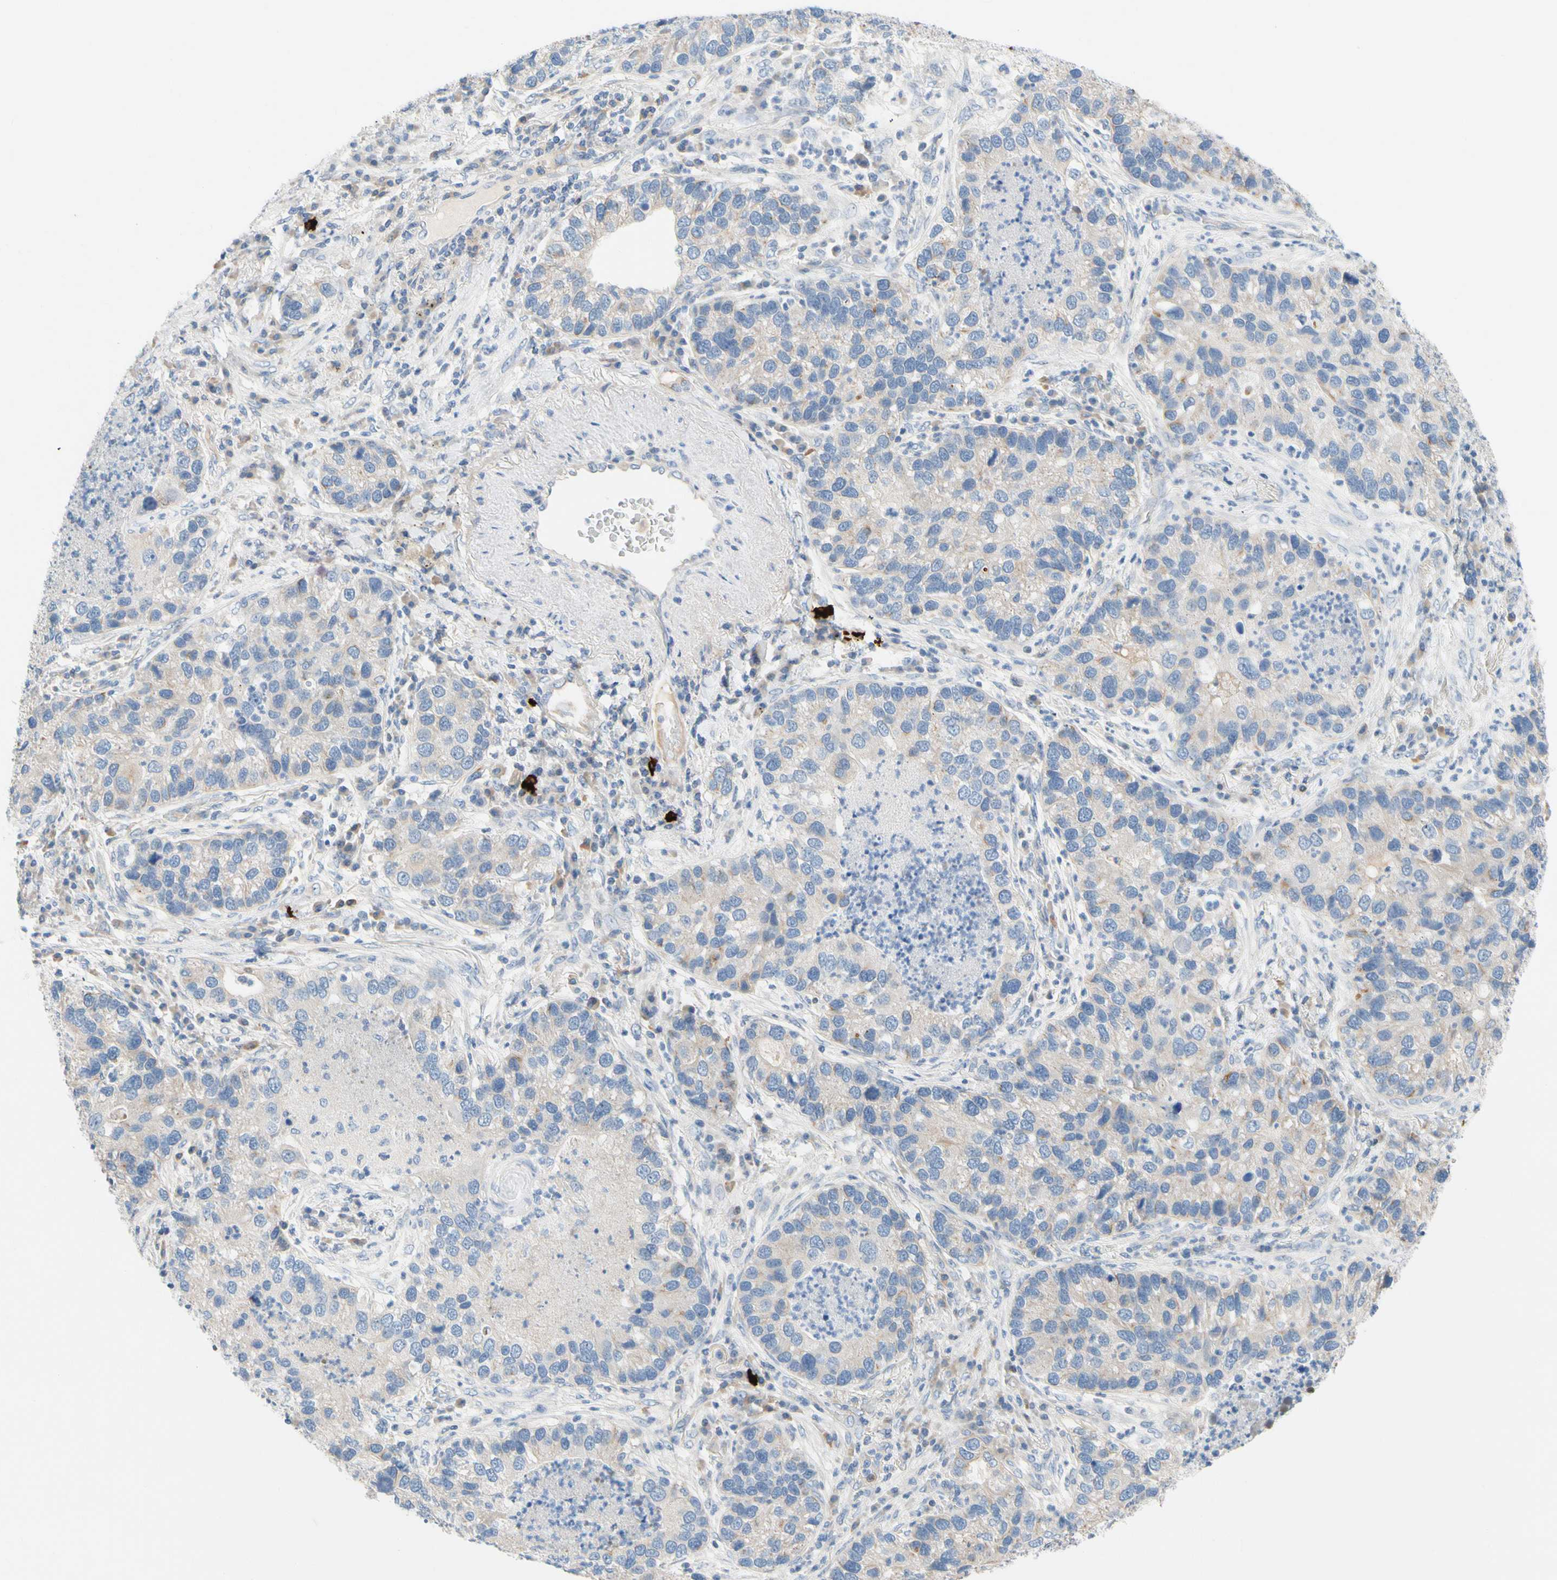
{"staining": {"intensity": "weak", "quantity": "<25%", "location": "cytoplasmic/membranous"}, "tissue": "lung cancer", "cell_type": "Tumor cells", "image_type": "cancer", "snomed": [{"axis": "morphology", "description": "Normal tissue, NOS"}, {"axis": "morphology", "description": "Adenocarcinoma, NOS"}, {"axis": "topography", "description": "Bronchus"}, {"axis": "topography", "description": "Lung"}], "caption": "An image of adenocarcinoma (lung) stained for a protein shows no brown staining in tumor cells.", "gene": "ZNF132", "patient": {"sex": "male", "age": 54}}